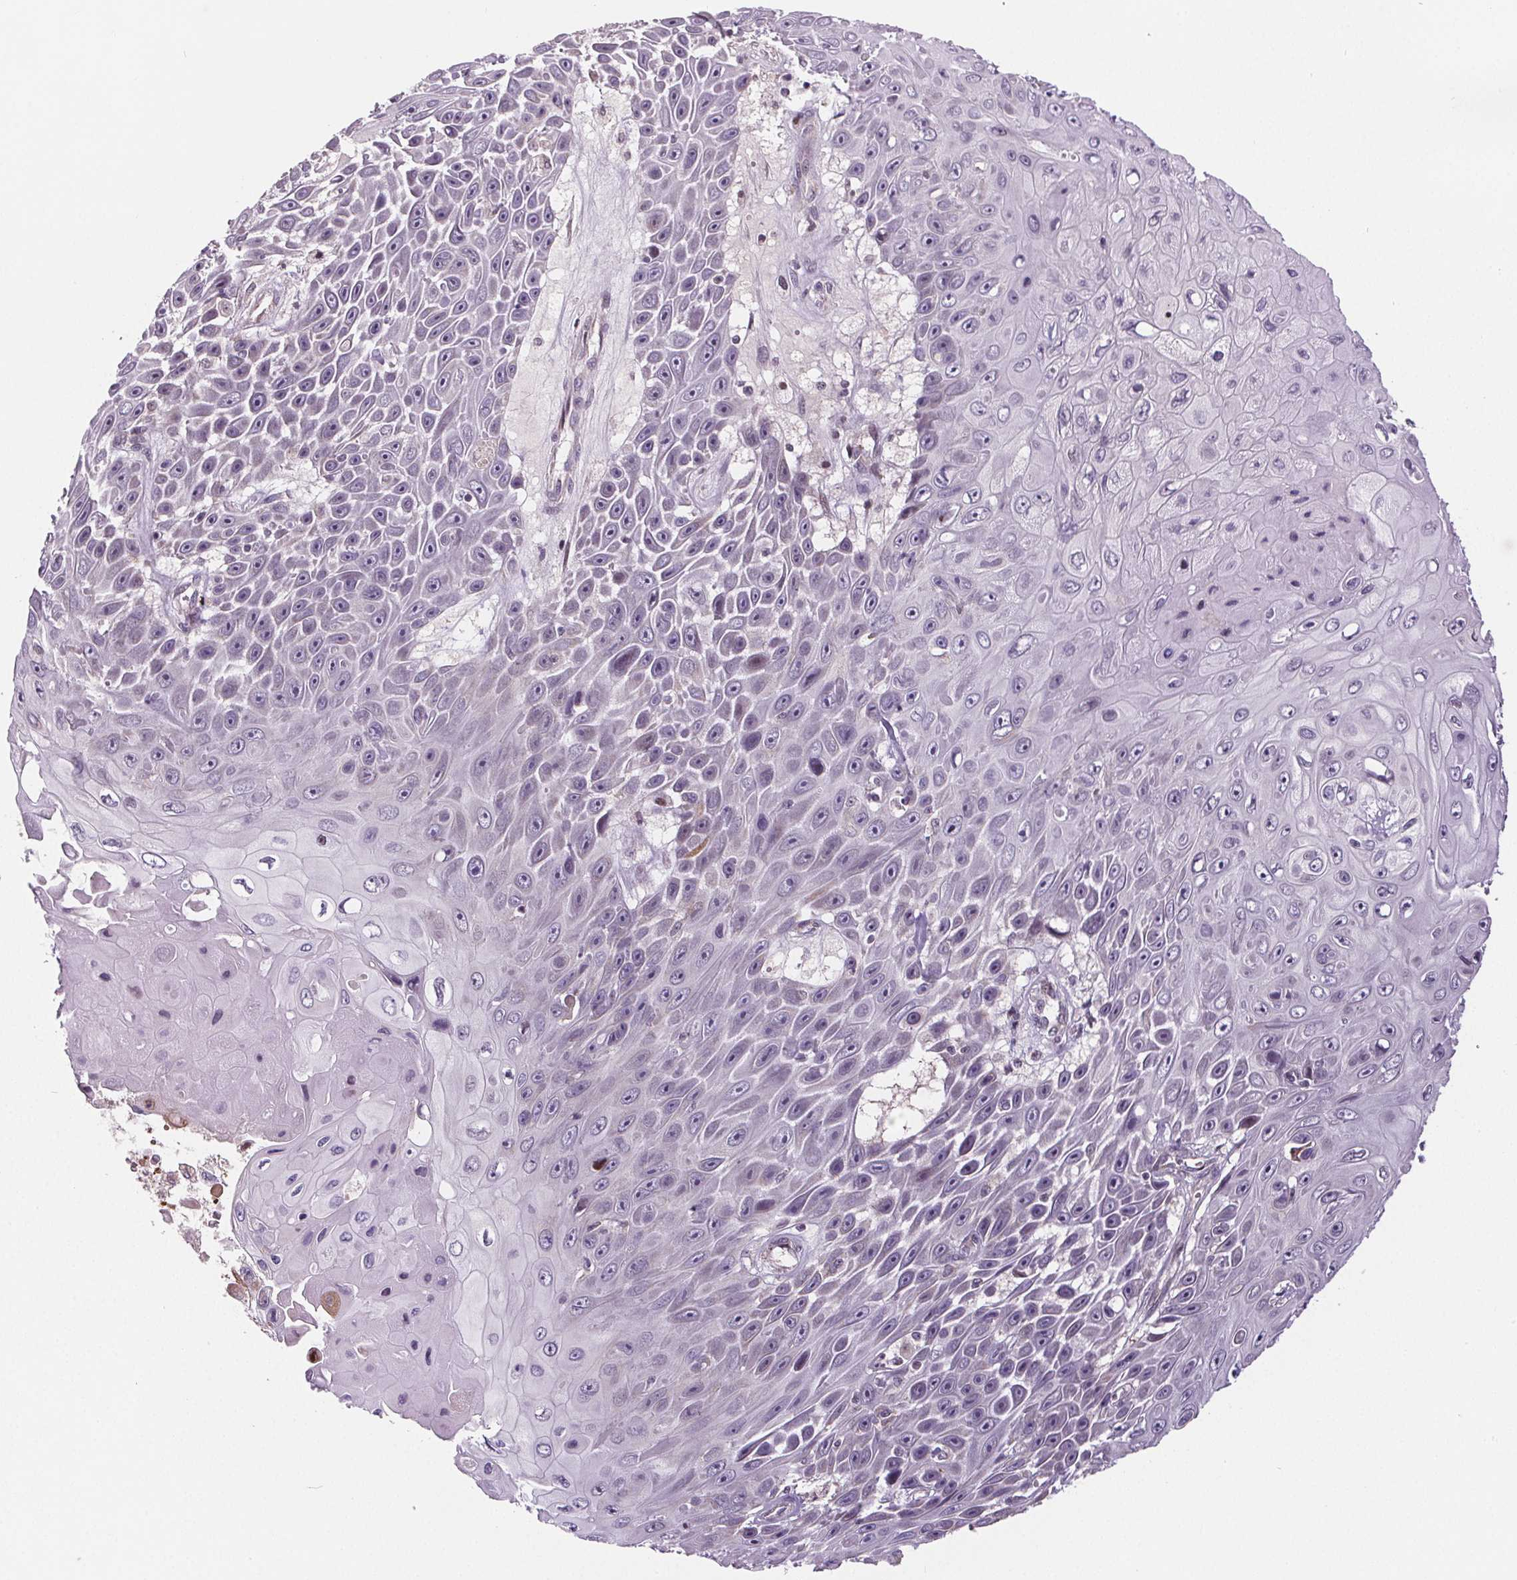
{"staining": {"intensity": "negative", "quantity": "none", "location": "none"}, "tissue": "skin cancer", "cell_type": "Tumor cells", "image_type": "cancer", "snomed": [{"axis": "morphology", "description": "Squamous cell carcinoma, NOS"}, {"axis": "topography", "description": "Skin"}], "caption": "Tumor cells are negative for protein expression in human squamous cell carcinoma (skin).", "gene": "SUCLA2", "patient": {"sex": "male", "age": 82}}